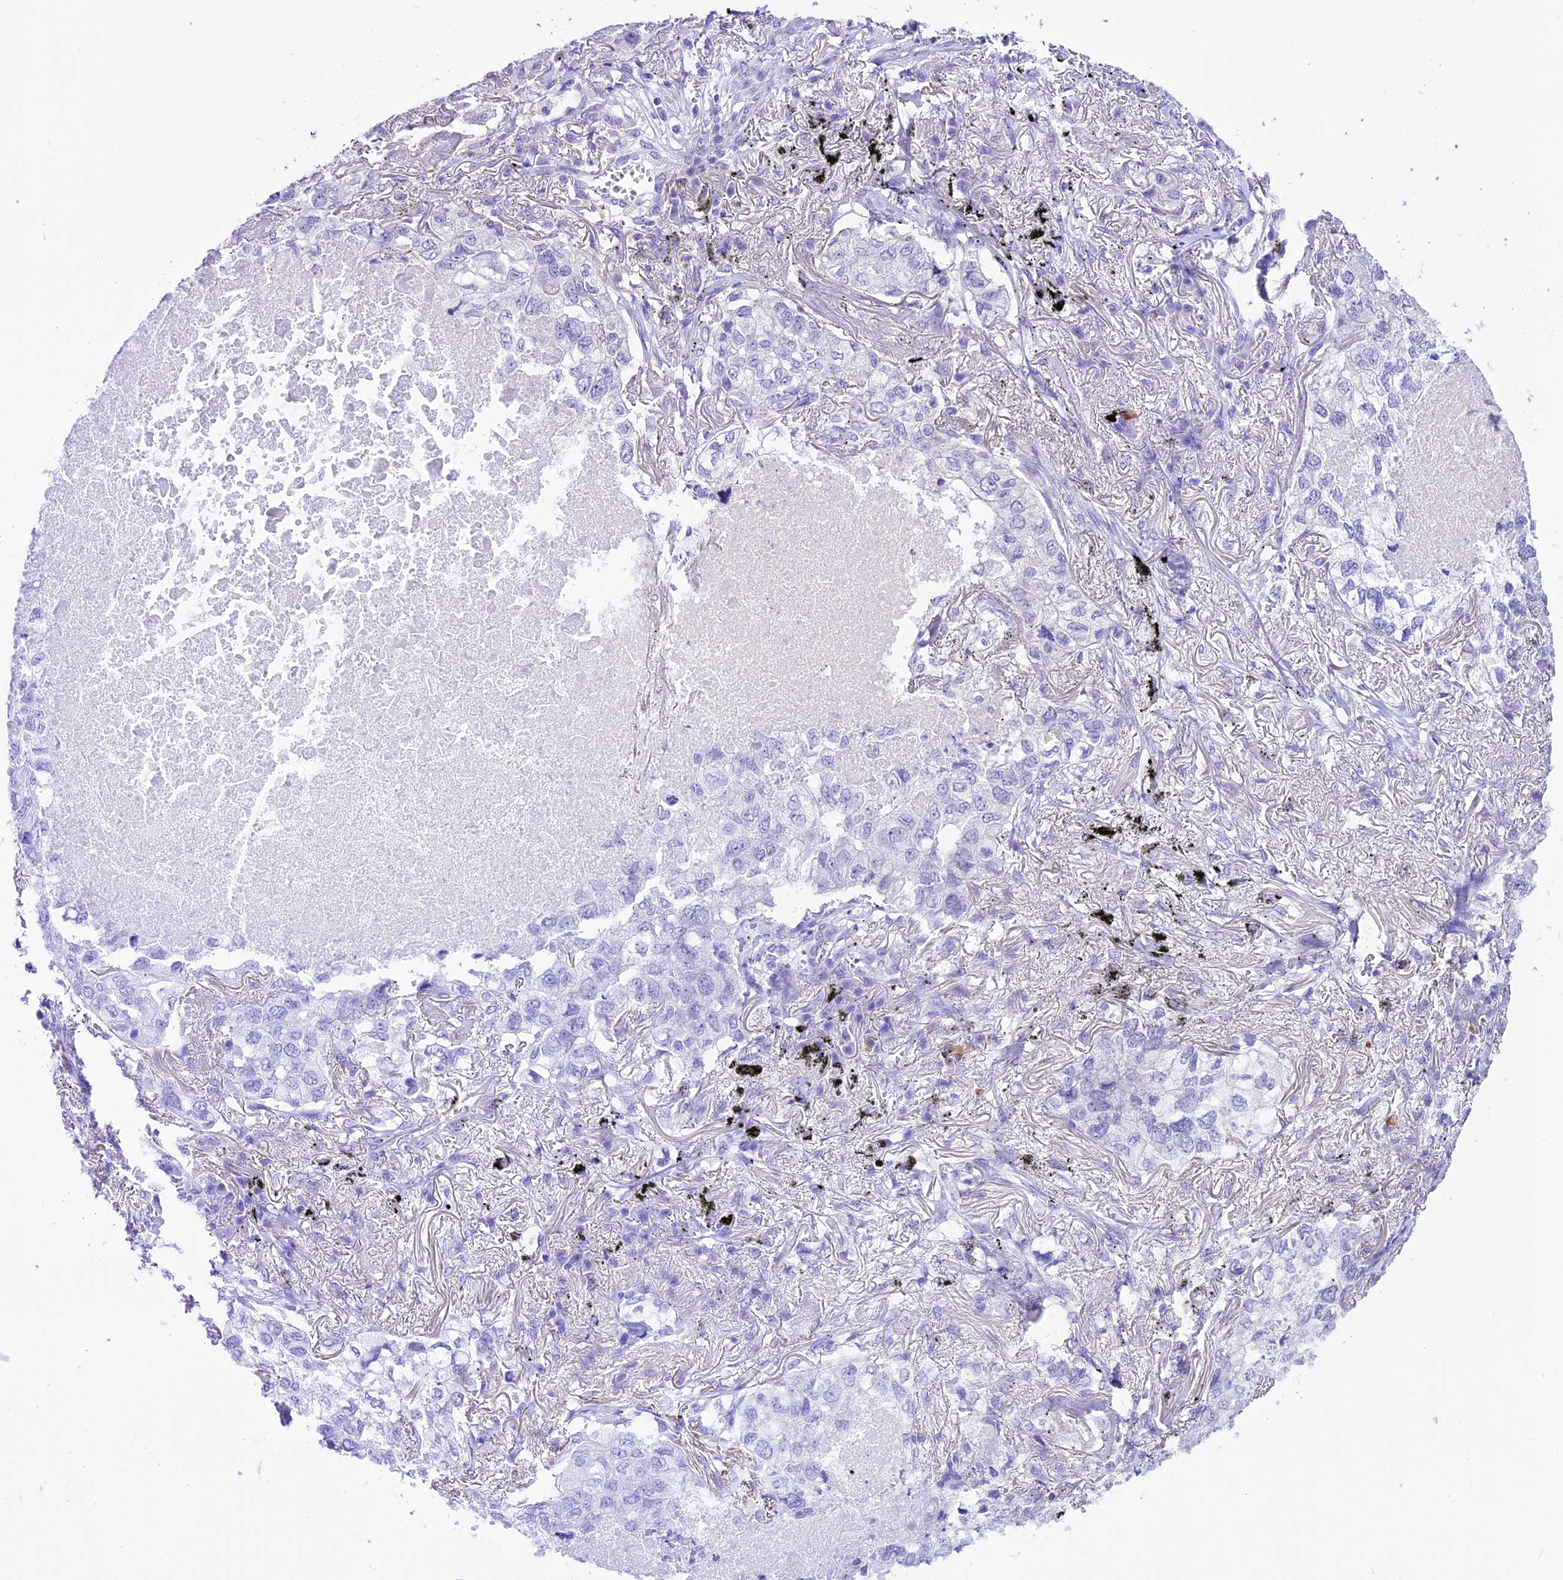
{"staining": {"intensity": "negative", "quantity": "none", "location": "none"}, "tissue": "lung cancer", "cell_type": "Tumor cells", "image_type": "cancer", "snomed": [{"axis": "morphology", "description": "Adenocarcinoma, NOS"}, {"axis": "topography", "description": "Lung"}], "caption": "Tumor cells are negative for protein expression in human lung cancer.", "gene": "SPRED1", "patient": {"sex": "male", "age": 65}}